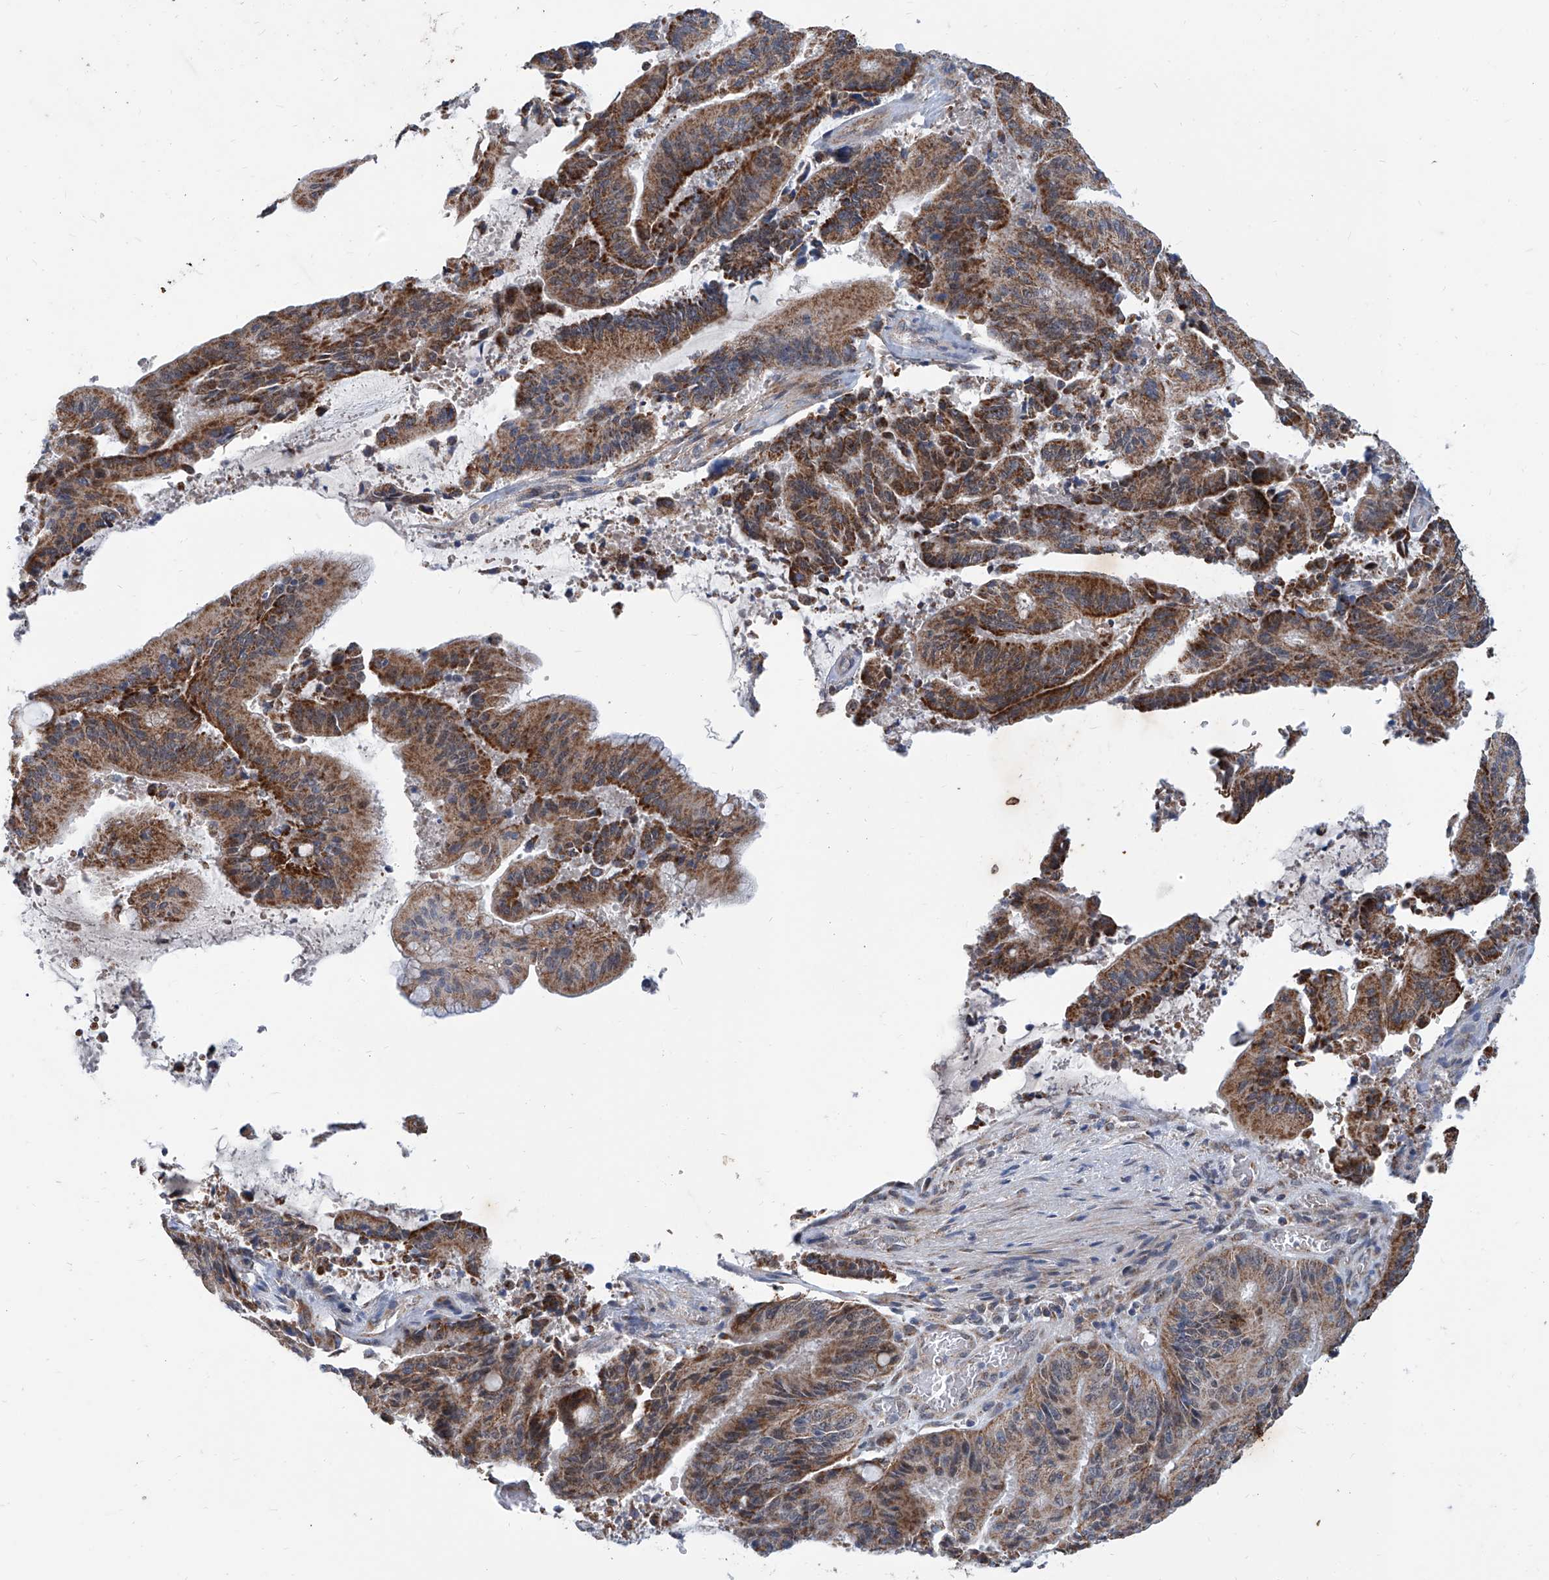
{"staining": {"intensity": "strong", "quantity": ">75%", "location": "cytoplasmic/membranous"}, "tissue": "liver cancer", "cell_type": "Tumor cells", "image_type": "cancer", "snomed": [{"axis": "morphology", "description": "Normal tissue, NOS"}, {"axis": "morphology", "description": "Cholangiocarcinoma"}, {"axis": "topography", "description": "Liver"}, {"axis": "topography", "description": "Peripheral nerve tissue"}], "caption": "This photomicrograph displays liver cancer stained with immunohistochemistry to label a protein in brown. The cytoplasmic/membranous of tumor cells show strong positivity for the protein. Nuclei are counter-stained blue.", "gene": "USP48", "patient": {"sex": "female", "age": 73}}